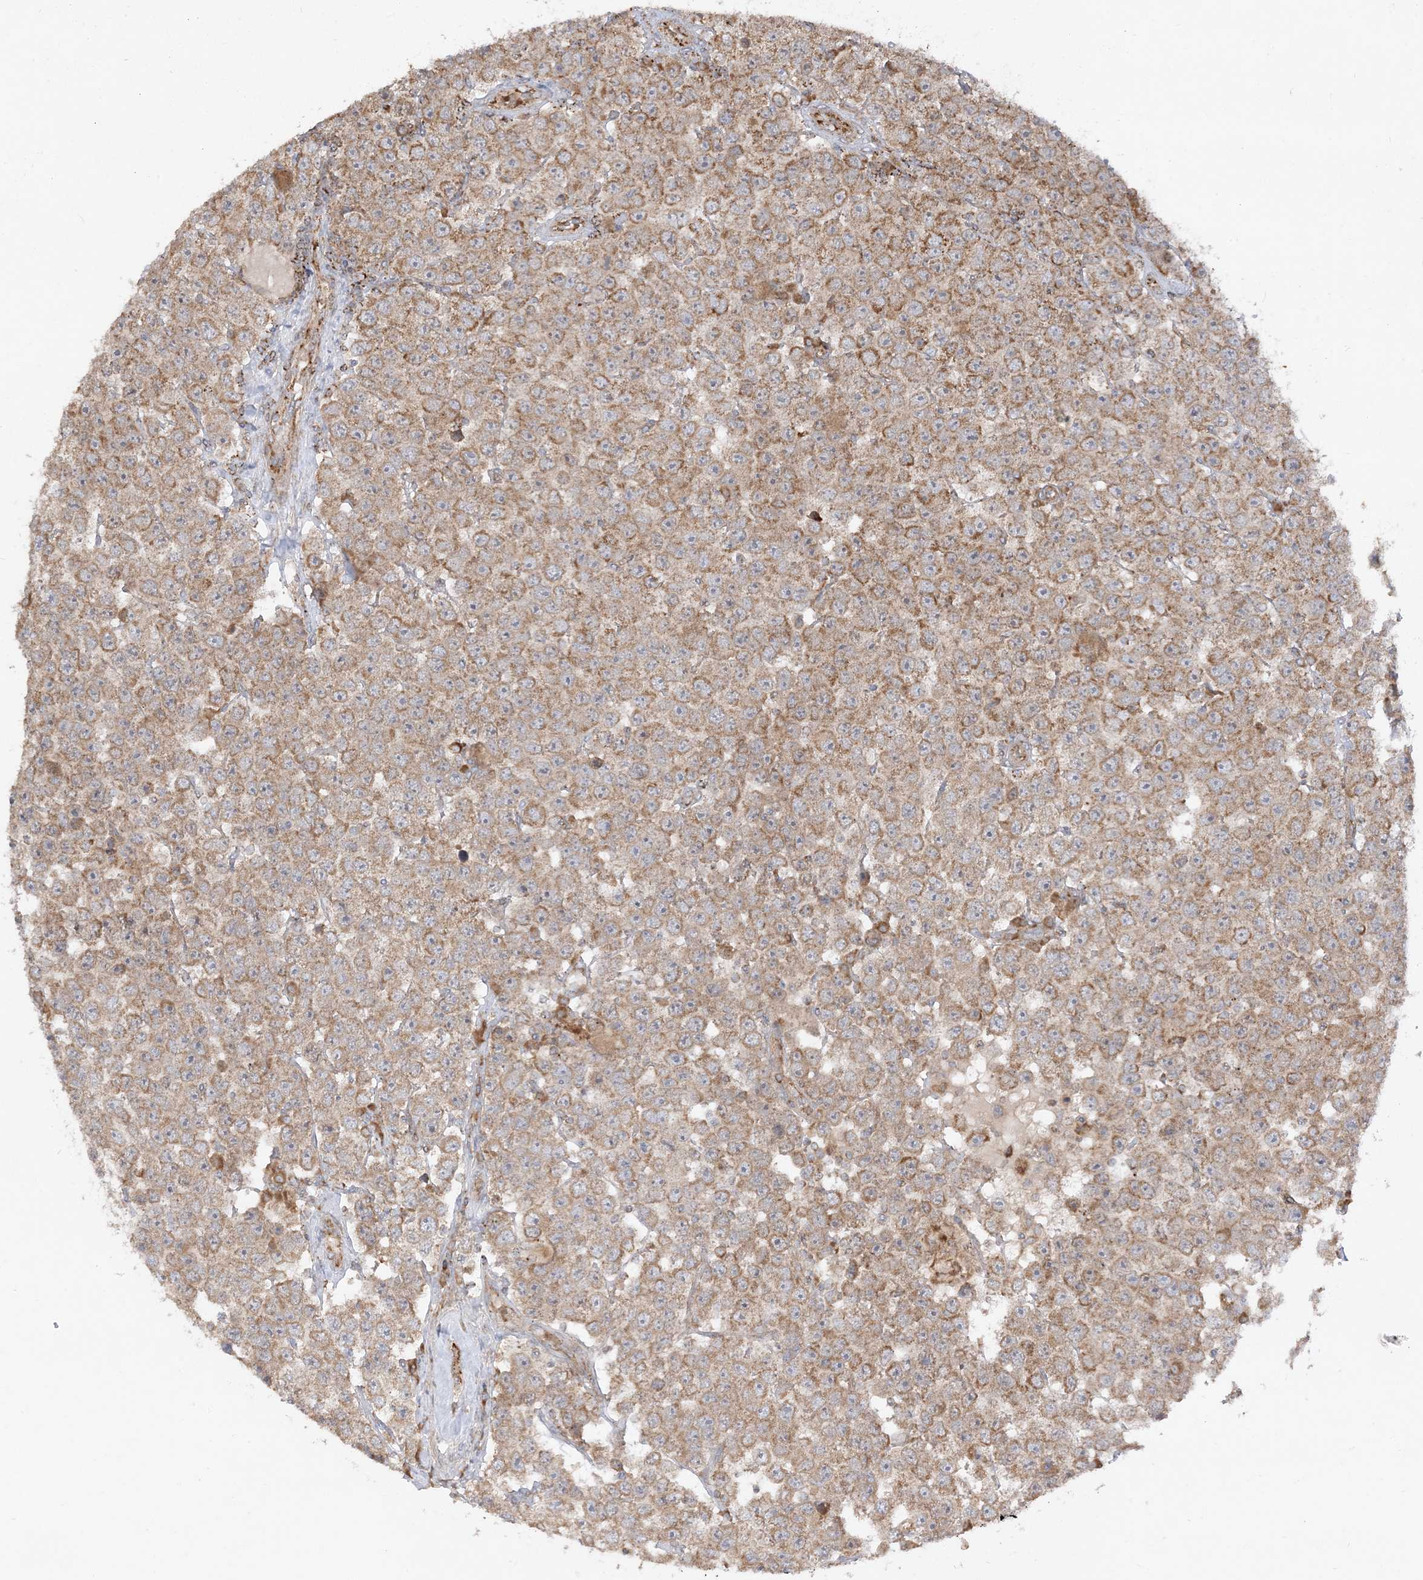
{"staining": {"intensity": "moderate", "quantity": ">75%", "location": "cytoplasmic/membranous"}, "tissue": "testis cancer", "cell_type": "Tumor cells", "image_type": "cancer", "snomed": [{"axis": "morphology", "description": "Seminoma, NOS"}, {"axis": "topography", "description": "Testis"}], "caption": "The histopathology image reveals a brown stain indicating the presence of a protein in the cytoplasmic/membranous of tumor cells in testis cancer.", "gene": "AARS2", "patient": {"sex": "male", "age": 28}}